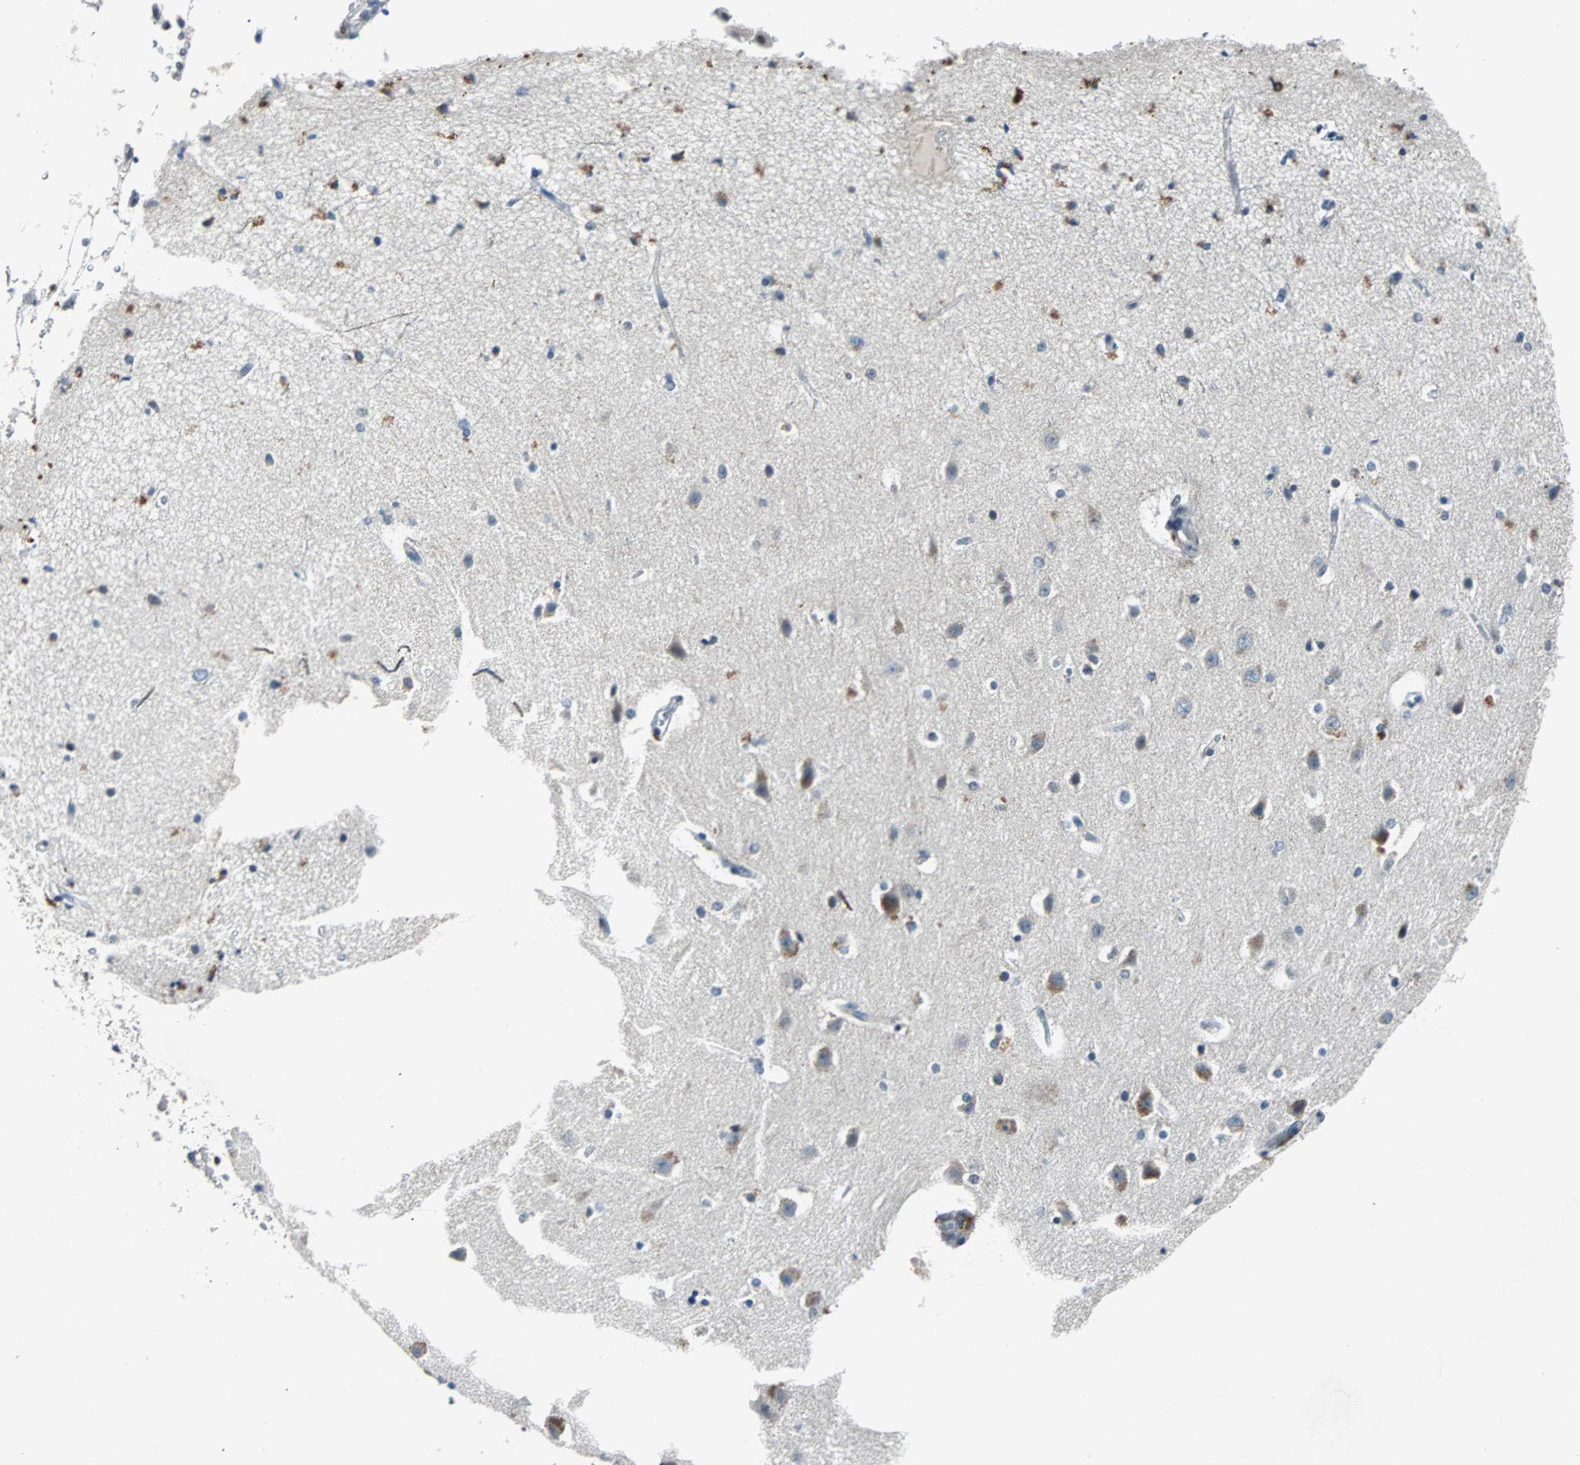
{"staining": {"intensity": "moderate", "quantity": "<25%", "location": "cytoplasmic/membranous"}, "tissue": "caudate", "cell_type": "Glial cells", "image_type": "normal", "snomed": [{"axis": "morphology", "description": "Normal tissue, NOS"}, {"axis": "topography", "description": "Lateral ventricle wall"}], "caption": "Protein staining exhibits moderate cytoplasmic/membranous expression in approximately <25% of glial cells in benign caudate.", "gene": "USP28", "patient": {"sex": "female", "age": 54}}